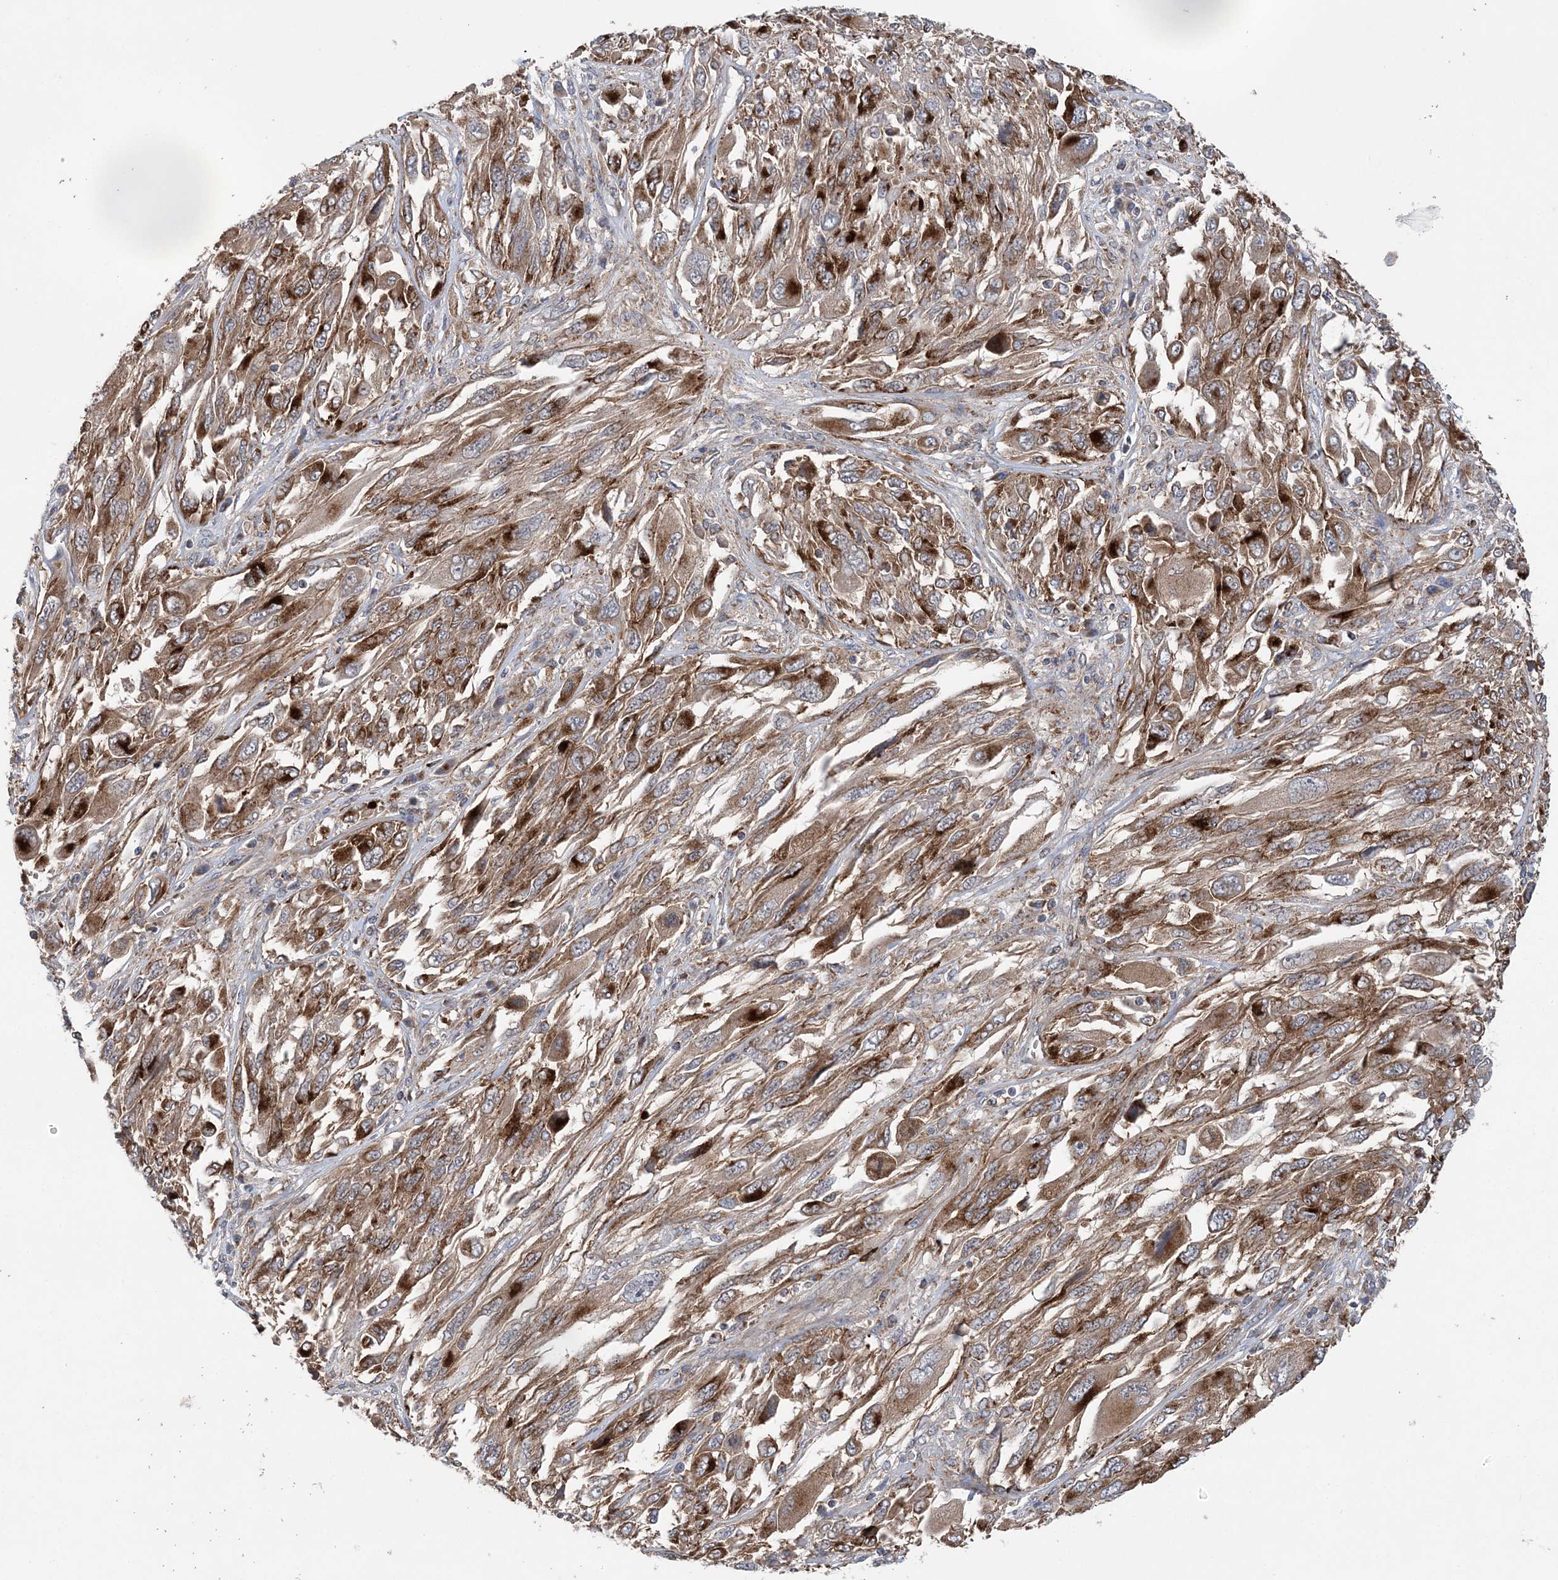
{"staining": {"intensity": "moderate", "quantity": ">75%", "location": "cytoplasmic/membranous"}, "tissue": "melanoma", "cell_type": "Tumor cells", "image_type": "cancer", "snomed": [{"axis": "morphology", "description": "Malignant melanoma, NOS"}, {"axis": "topography", "description": "Skin"}], "caption": "High-power microscopy captured an IHC micrograph of malignant melanoma, revealing moderate cytoplasmic/membranous expression in about >75% of tumor cells. (DAB = brown stain, brightfield microscopy at high magnification).", "gene": "PTTG1IP", "patient": {"sex": "female", "age": 91}}